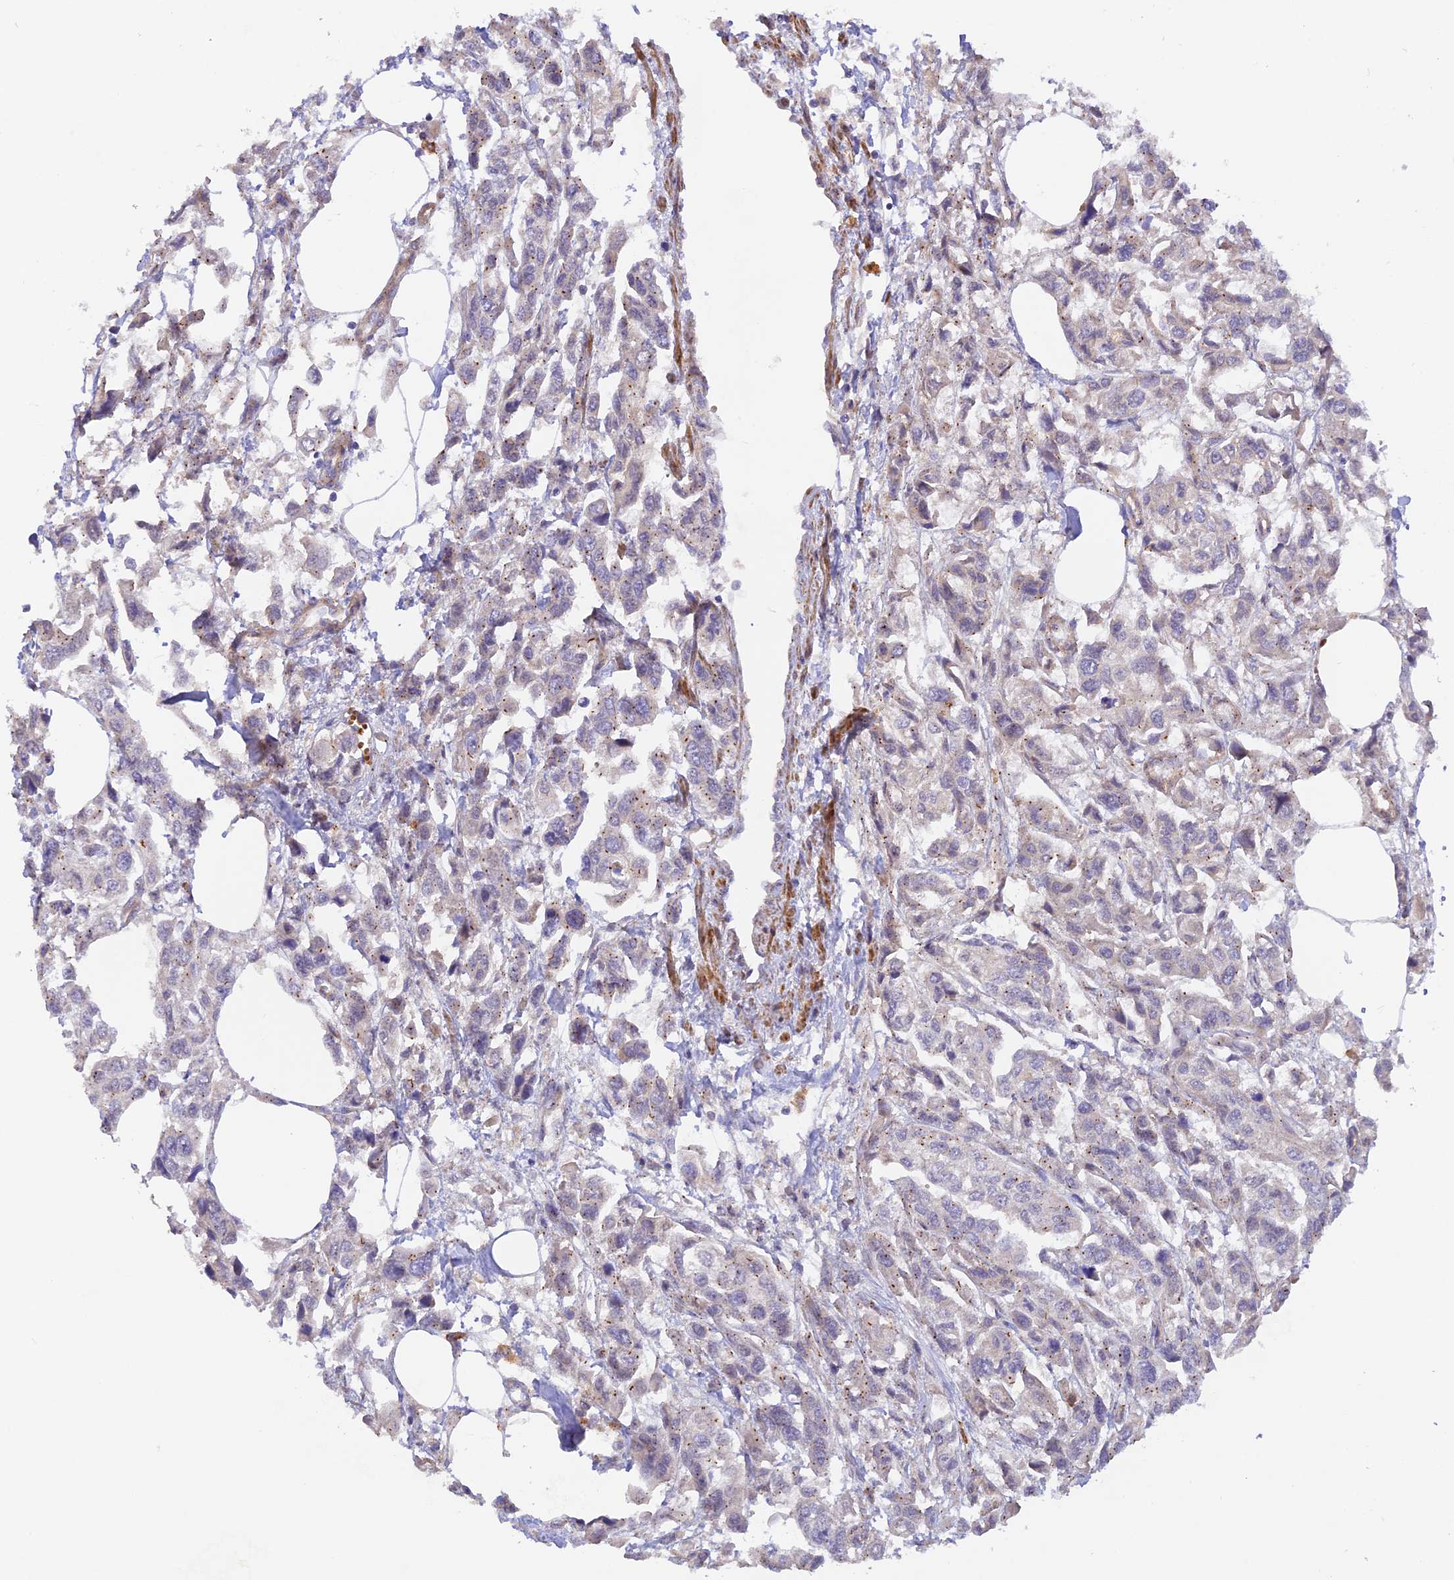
{"staining": {"intensity": "negative", "quantity": "none", "location": "none"}, "tissue": "urothelial cancer", "cell_type": "Tumor cells", "image_type": "cancer", "snomed": [{"axis": "morphology", "description": "Urothelial carcinoma, High grade"}, {"axis": "topography", "description": "Urinary bladder"}], "caption": "Urothelial cancer was stained to show a protein in brown. There is no significant expression in tumor cells.", "gene": "WDFY4", "patient": {"sex": "male", "age": 67}}